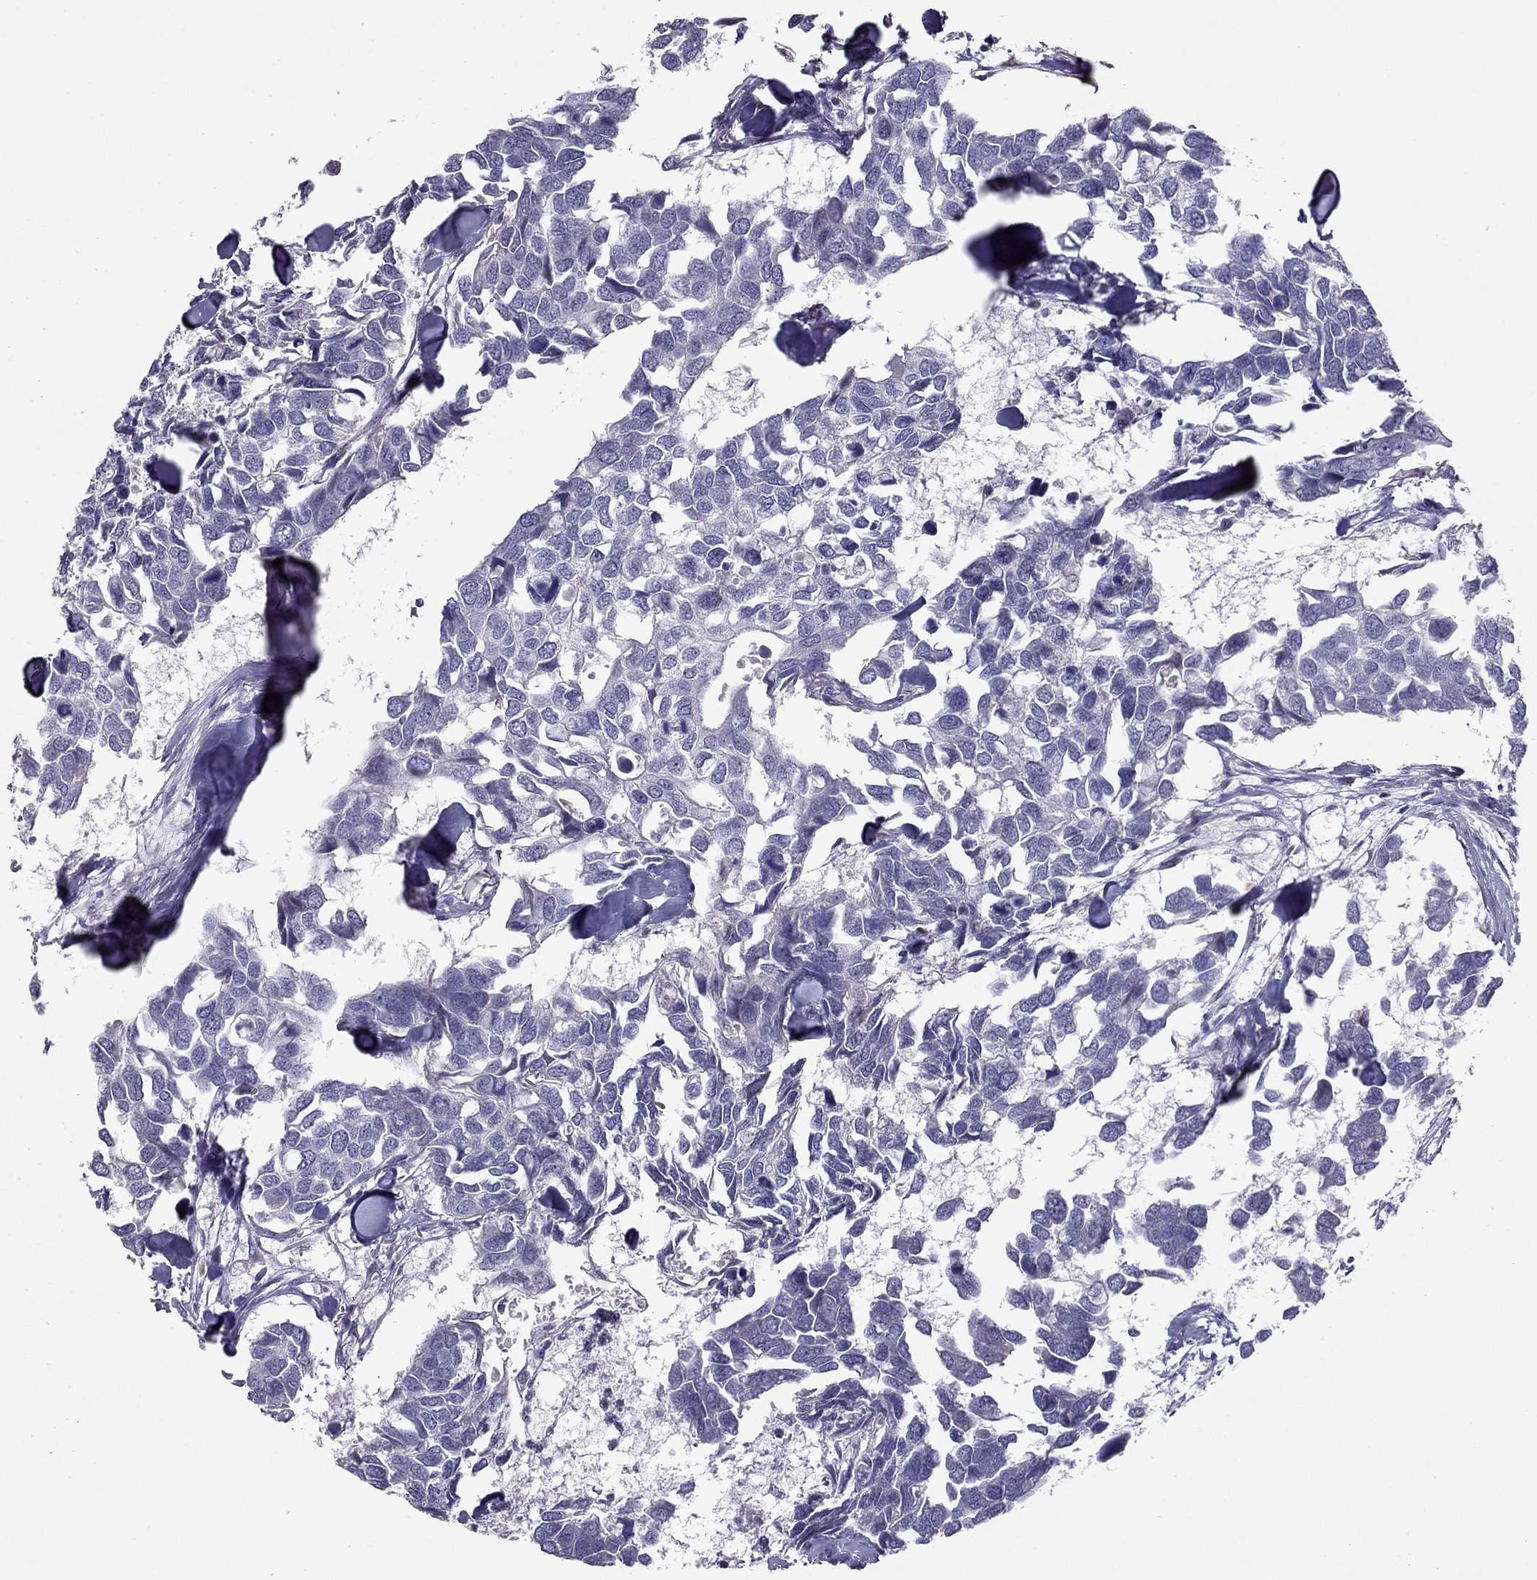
{"staining": {"intensity": "negative", "quantity": "none", "location": "none"}, "tissue": "breast cancer", "cell_type": "Tumor cells", "image_type": "cancer", "snomed": [{"axis": "morphology", "description": "Duct carcinoma"}, {"axis": "topography", "description": "Breast"}], "caption": "This photomicrograph is of breast cancer stained with IHC to label a protein in brown with the nuclei are counter-stained blue. There is no staining in tumor cells.", "gene": "RGS8", "patient": {"sex": "female", "age": 83}}